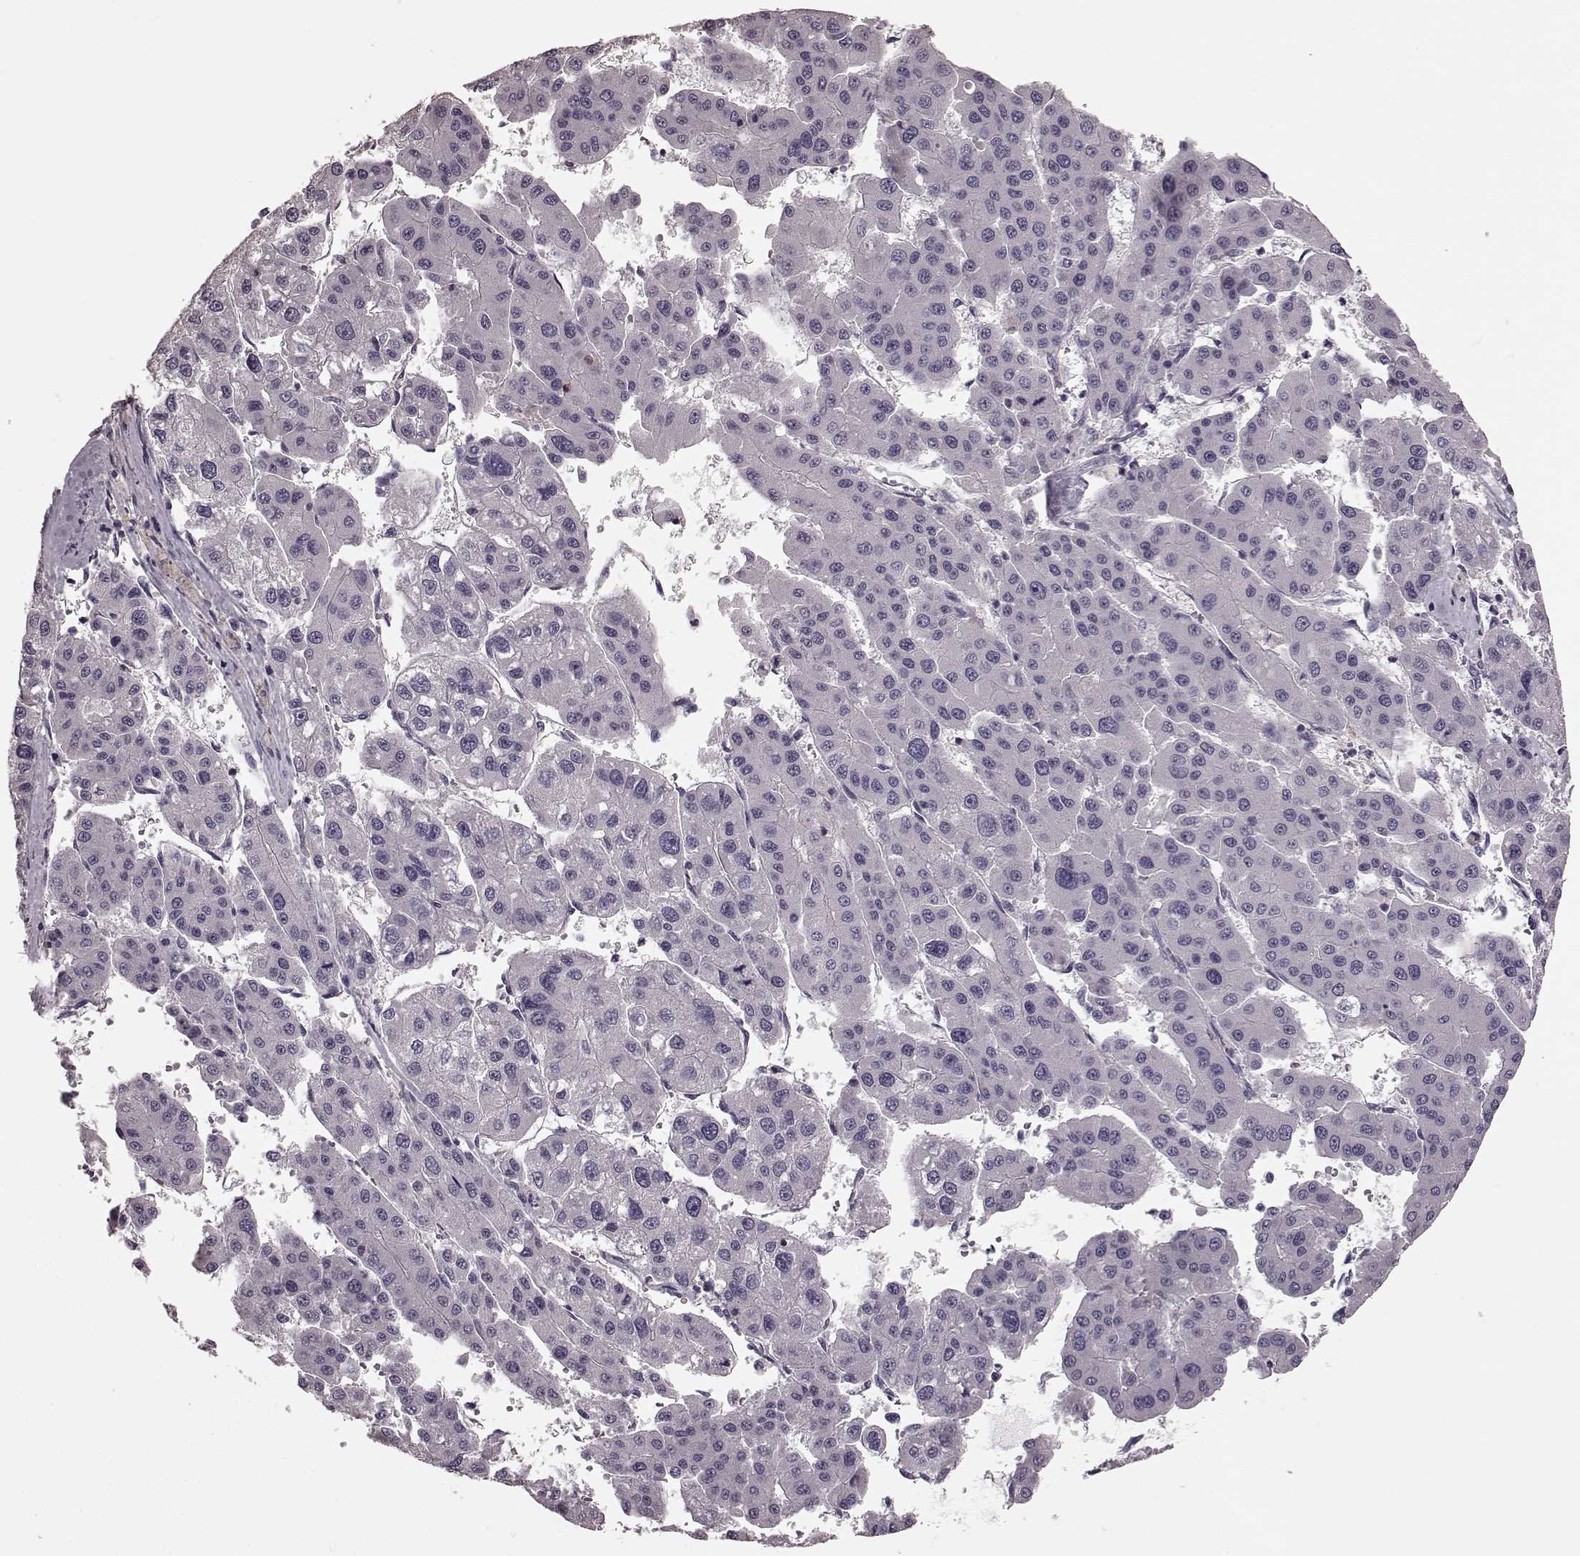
{"staining": {"intensity": "negative", "quantity": "none", "location": "none"}, "tissue": "liver cancer", "cell_type": "Tumor cells", "image_type": "cancer", "snomed": [{"axis": "morphology", "description": "Carcinoma, Hepatocellular, NOS"}, {"axis": "topography", "description": "Liver"}], "caption": "IHC micrograph of neoplastic tissue: liver hepatocellular carcinoma stained with DAB reveals no significant protein staining in tumor cells.", "gene": "CD28", "patient": {"sex": "male", "age": 73}}